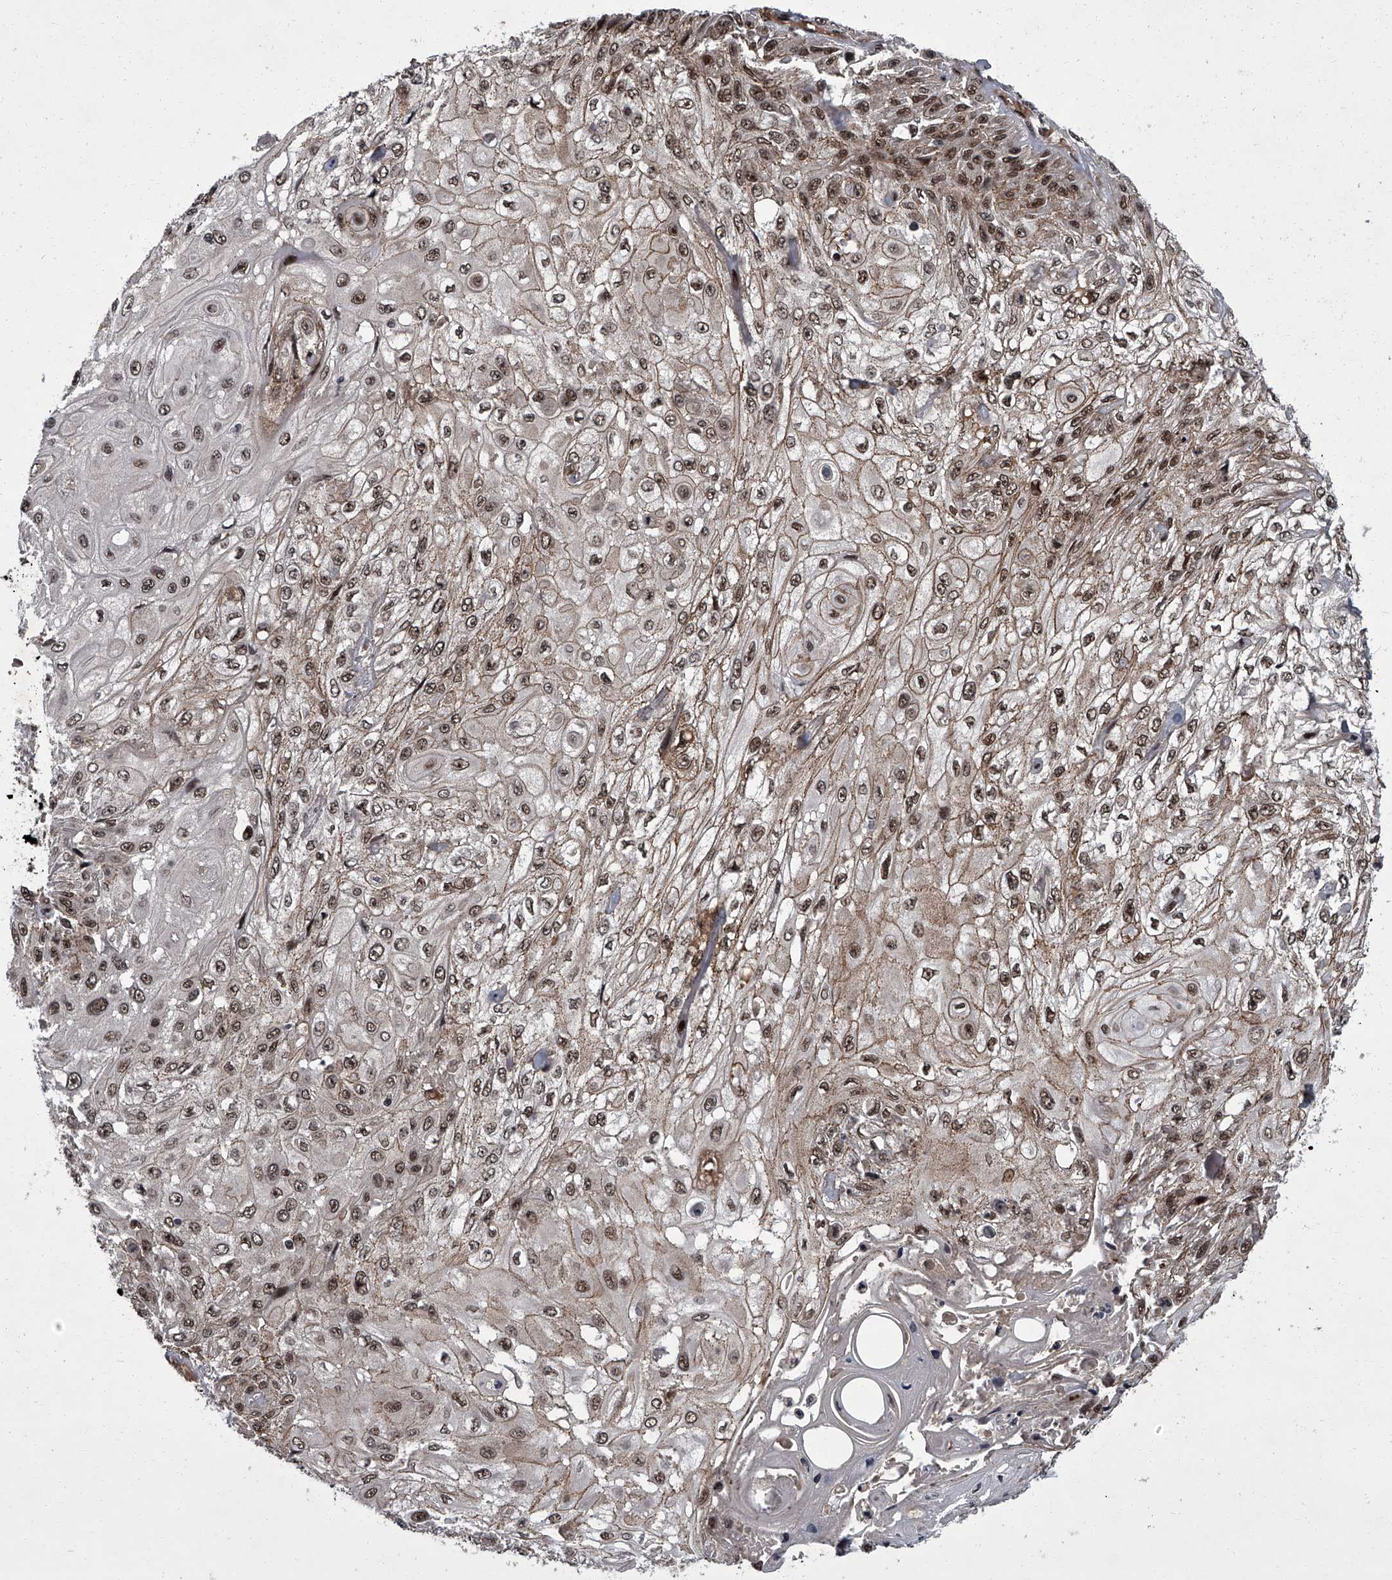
{"staining": {"intensity": "moderate", "quantity": ">75%", "location": "cytoplasmic/membranous,nuclear"}, "tissue": "skin cancer", "cell_type": "Tumor cells", "image_type": "cancer", "snomed": [{"axis": "morphology", "description": "Squamous cell carcinoma, NOS"}, {"axis": "morphology", "description": "Squamous cell carcinoma, metastatic, NOS"}, {"axis": "topography", "description": "Skin"}, {"axis": "topography", "description": "Lymph node"}], "caption": "Immunohistochemical staining of skin squamous cell carcinoma reveals moderate cytoplasmic/membranous and nuclear protein staining in approximately >75% of tumor cells.", "gene": "ZNF518B", "patient": {"sex": "male", "age": 75}}